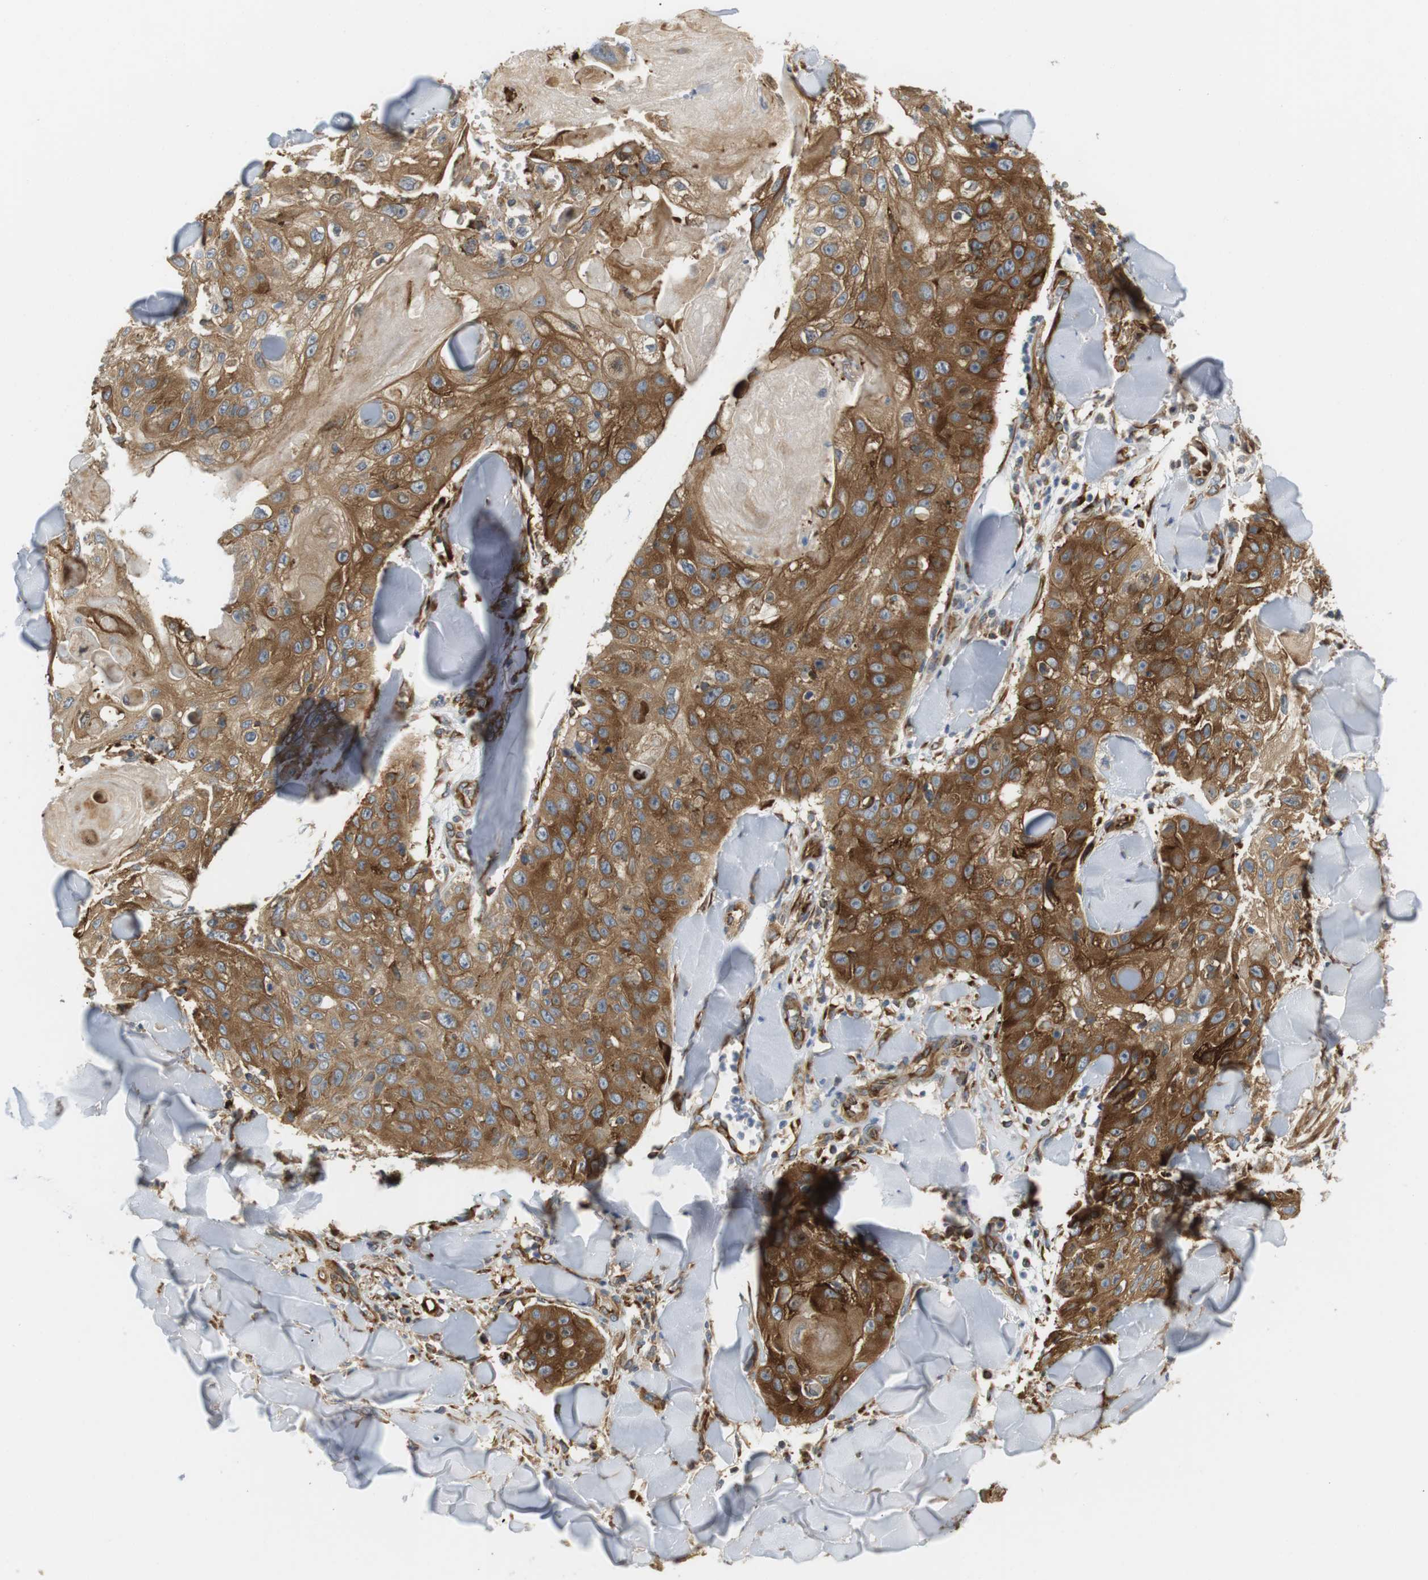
{"staining": {"intensity": "moderate", "quantity": ">75%", "location": "cytoplasmic/membranous"}, "tissue": "skin cancer", "cell_type": "Tumor cells", "image_type": "cancer", "snomed": [{"axis": "morphology", "description": "Squamous cell carcinoma, NOS"}, {"axis": "topography", "description": "Skin"}], "caption": "Immunohistochemical staining of human skin cancer (squamous cell carcinoma) reveals medium levels of moderate cytoplasmic/membranous positivity in approximately >75% of tumor cells.", "gene": "TMEM200A", "patient": {"sex": "male", "age": 86}}